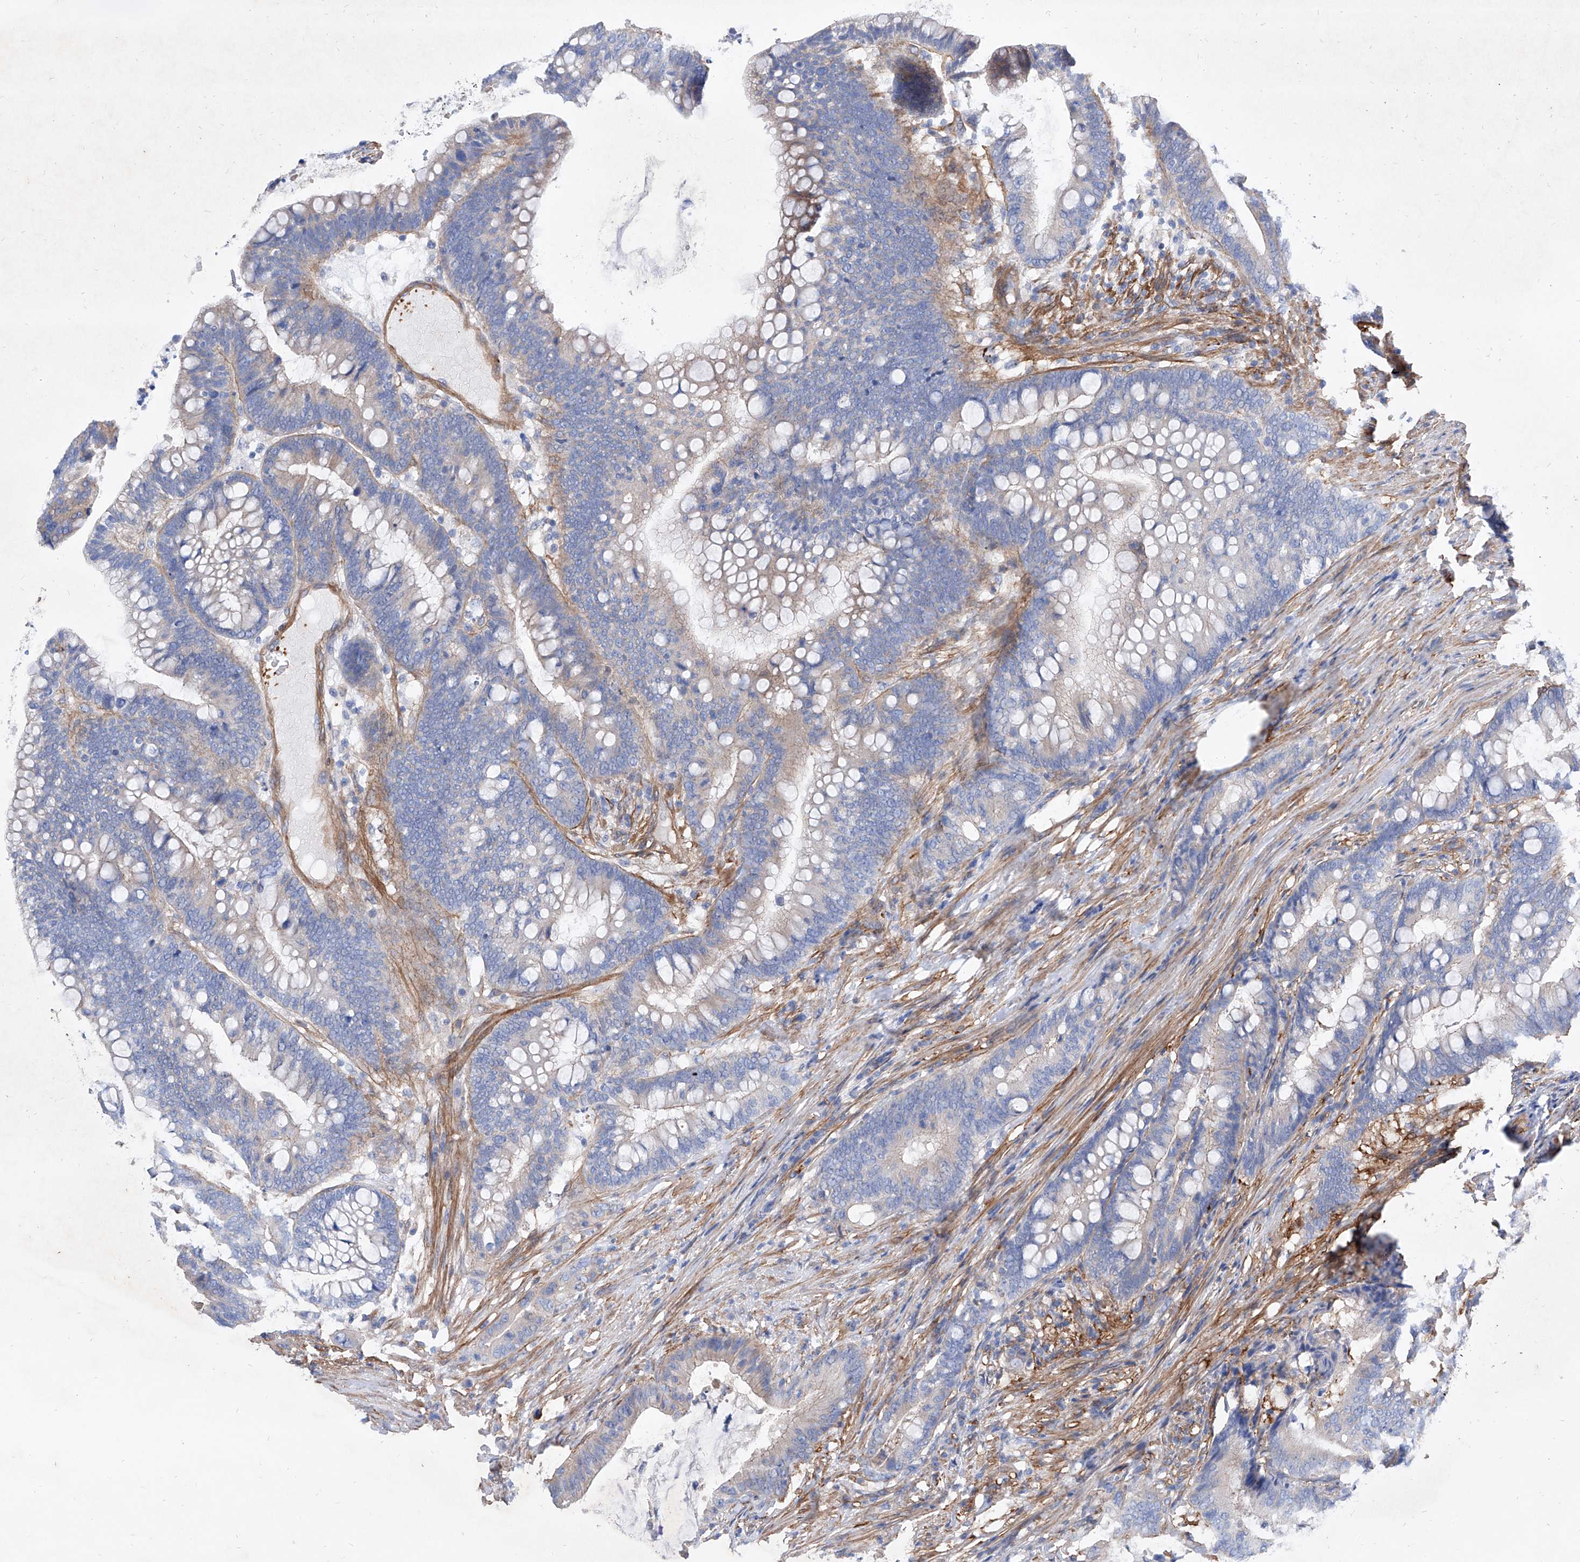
{"staining": {"intensity": "negative", "quantity": "none", "location": "none"}, "tissue": "colorectal cancer", "cell_type": "Tumor cells", "image_type": "cancer", "snomed": [{"axis": "morphology", "description": "Adenocarcinoma, NOS"}, {"axis": "topography", "description": "Colon"}], "caption": "IHC of colorectal cancer demonstrates no expression in tumor cells.", "gene": "TAS2R60", "patient": {"sex": "female", "age": 66}}